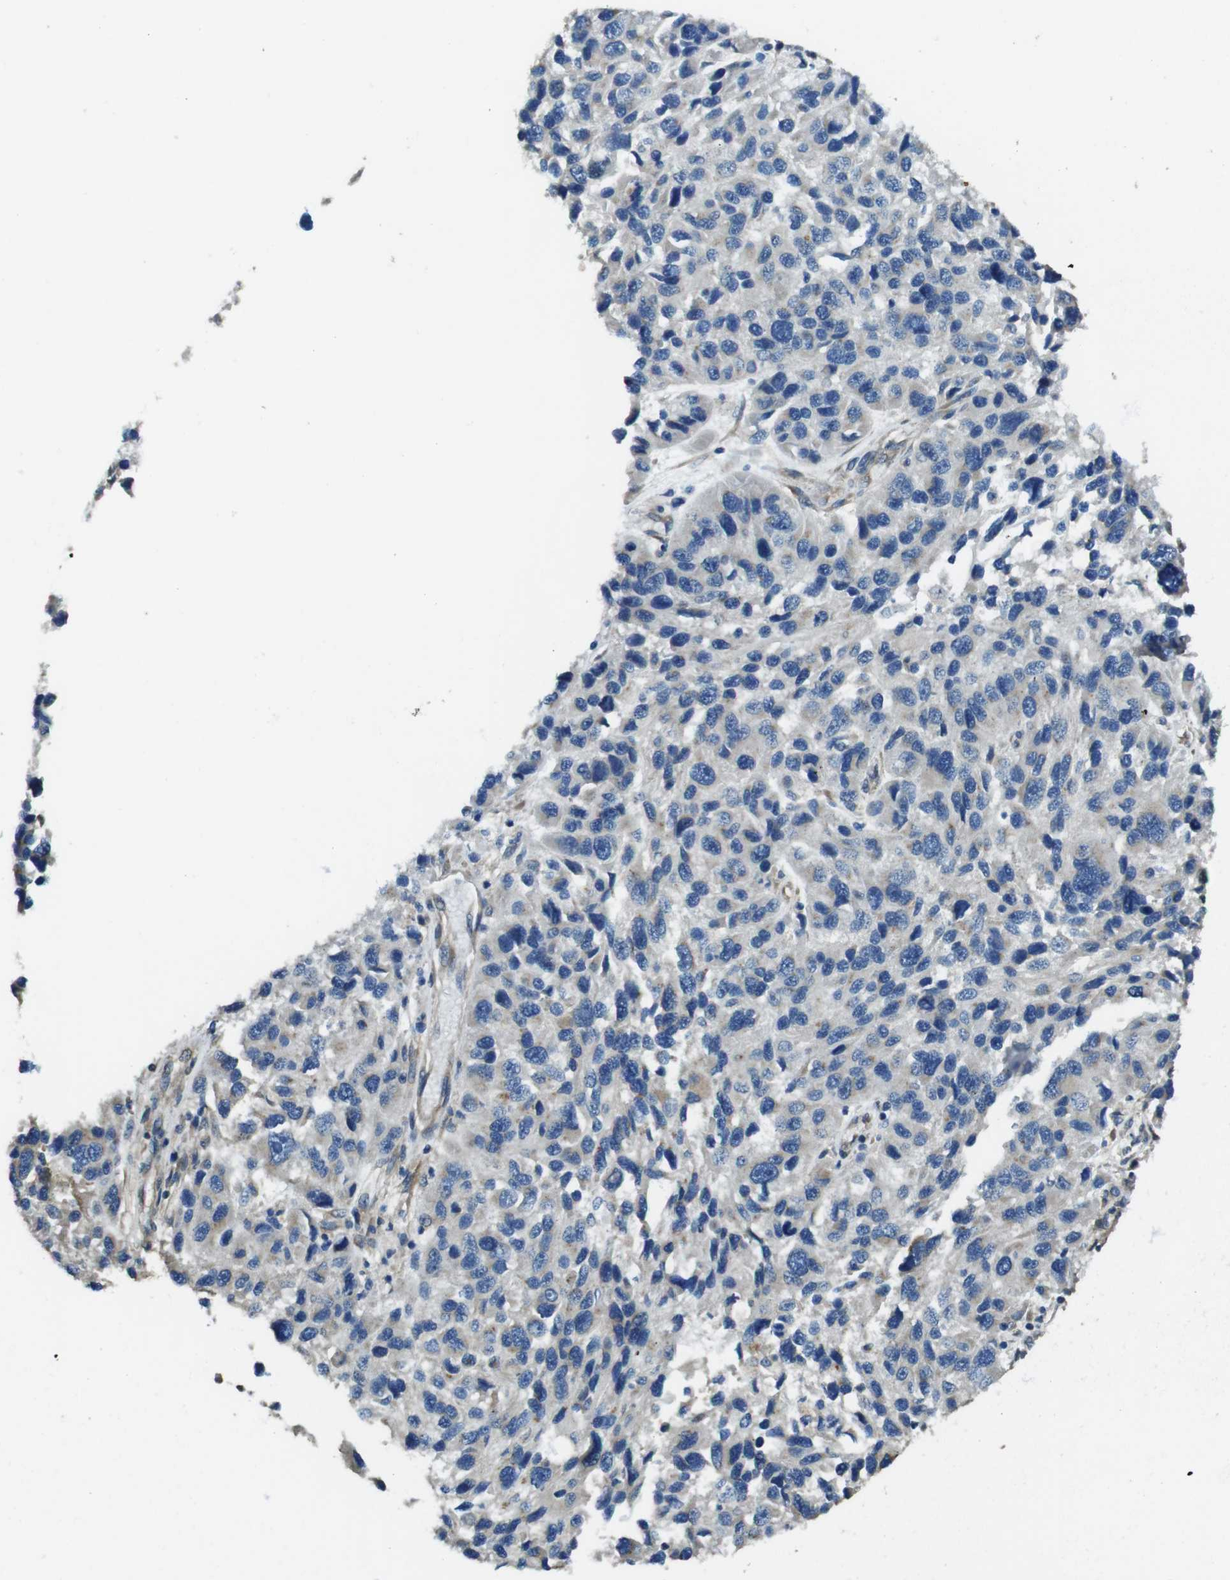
{"staining": {"intensity": "negative", "quantity": "none", "location": "none"}, "tissue": "melanoma", "cell_type": "Tumor cells", "image_type": "cancer", "snomed": [{"axis": "morphology", "description": "Malignant melanoma, NOS"}, {"axis": "topography", "description": "Skin"}], "caption": "Tumor cells are negative for brown protein staining in malignant melanoma.", "gene": "RAB6A", "patient": {"sex": "male", "age": 53}}